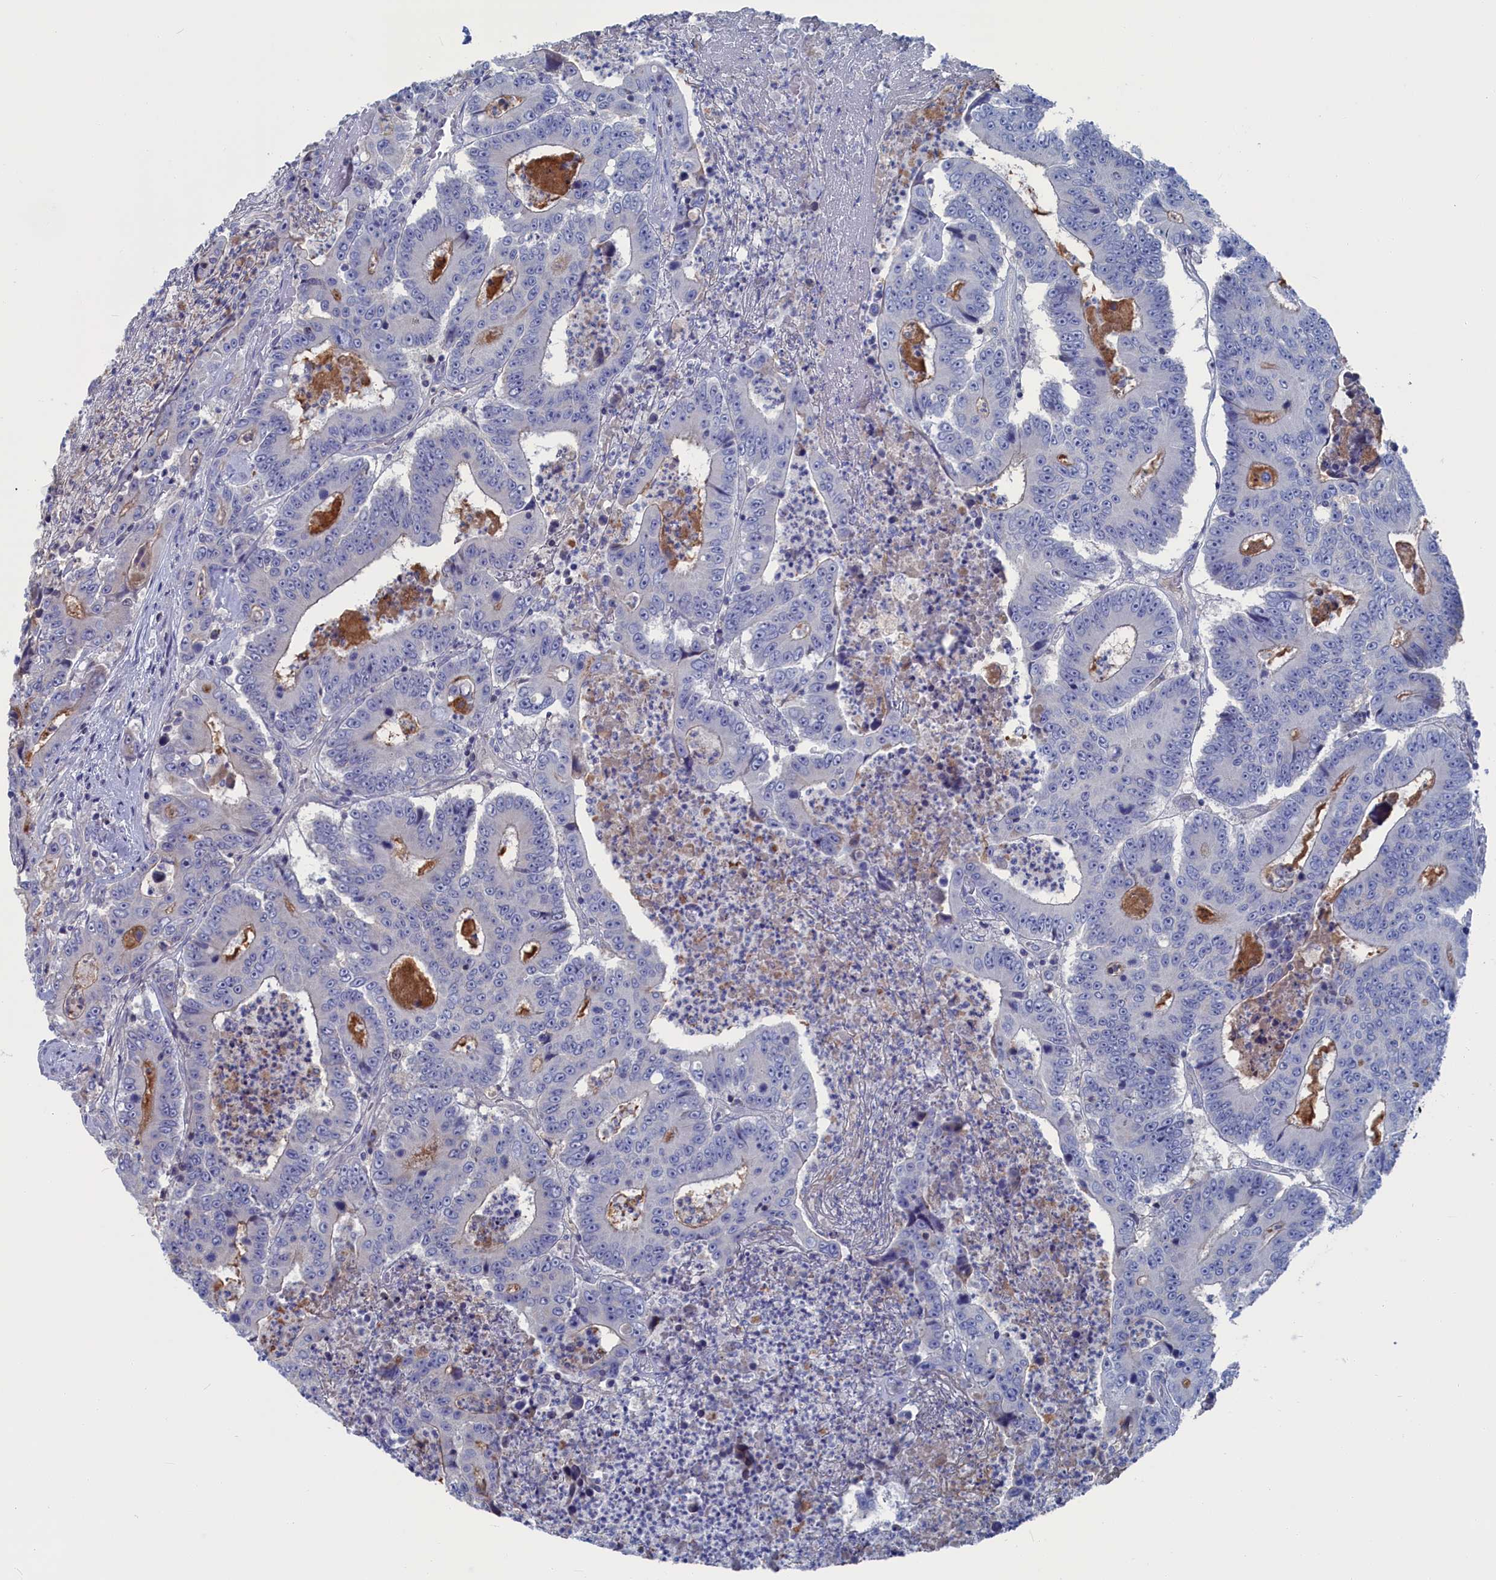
{"staining": {"intensity": "negative", "quantity": "none", "location": "none"}, "tissue": "colorectal cancer", "cell_type": "Tumor cells", "image_type": "cancer", "snomed": [{"axis": "morphology", "description": "Adenocarcinoma, NOS"}, {"axis": "topography", "description": "Colon"}], "caption": "The histopathology image demonstrates no significant expression in tumor cells of adenocarcinoma (colorectal). (DAB immunohistochemistry visualized using brightfield microscopy, high magnification).", "gene": "CEND1", "patient": {"sex": "male", "age": 83}}